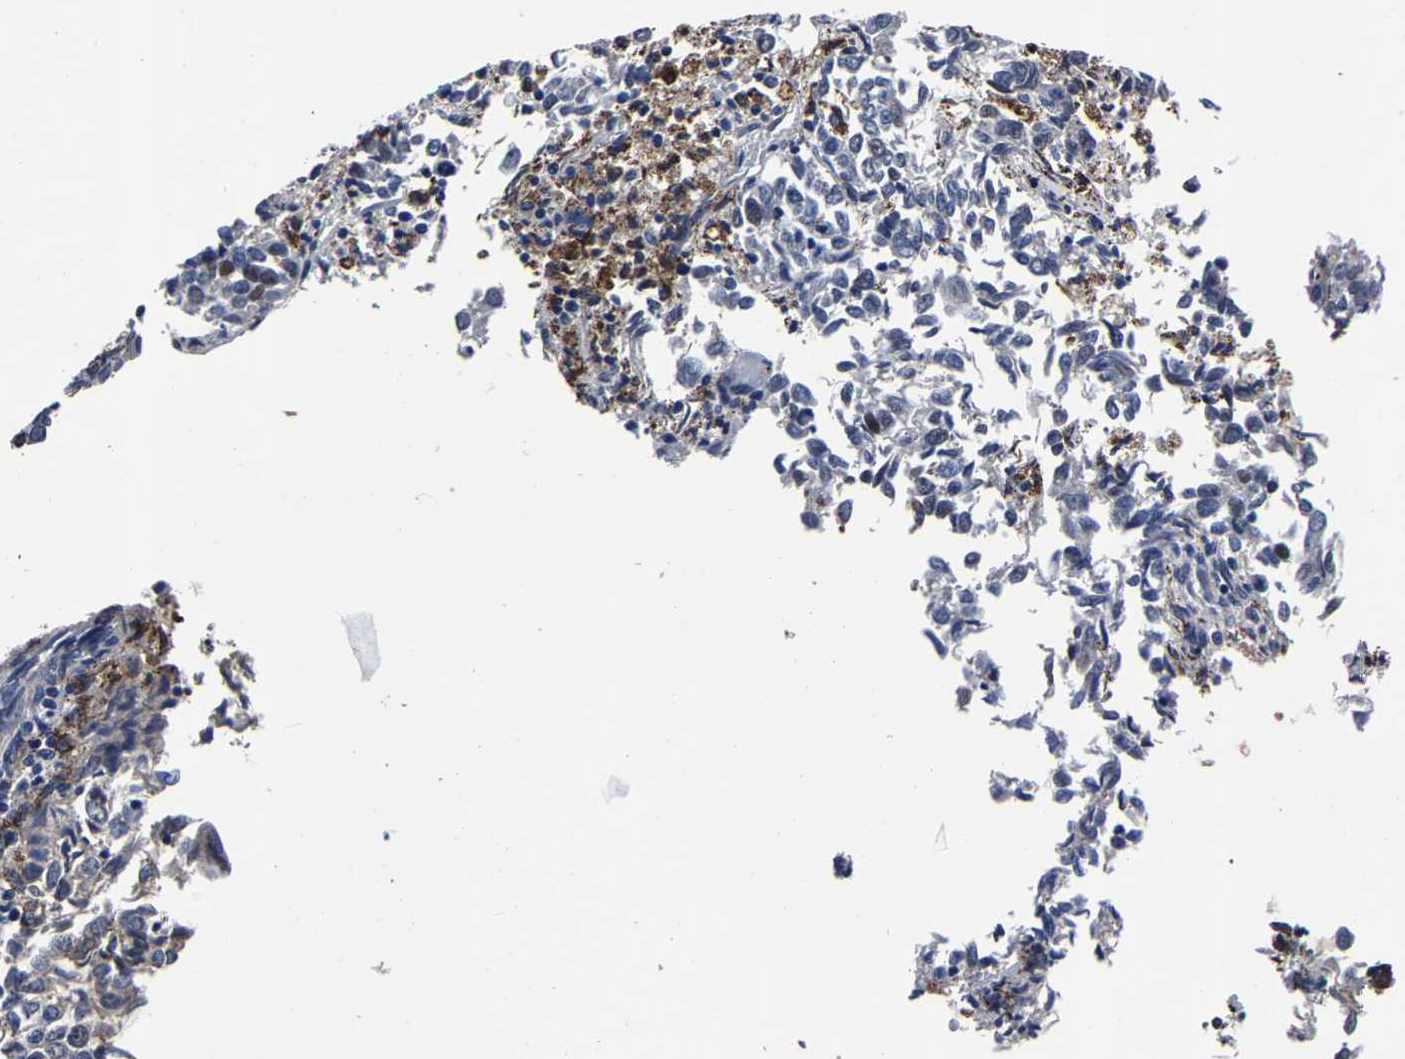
{"staining": {"intensity": "negative", "quantity": "none", "location": "none"}, "tissue": "endometrial cancer", "cell_type": "Tumor cells", "image_type": "cancer", "snomed": [{"axis": "morphology", "description": "Adenocarcinoma, NOS"}, {"axis": "topography", "description": "Endometrium"}], "caption": "Immunohistochemistry of human endometrial cancer shows no staining in tumor cells. Brightfield microscopy of IHC stained with DAB (brown) and hematoxylin (blue), captured at high magnification.", "gene": "PSPH", "patient": {"sex": "female", "age": 80}}